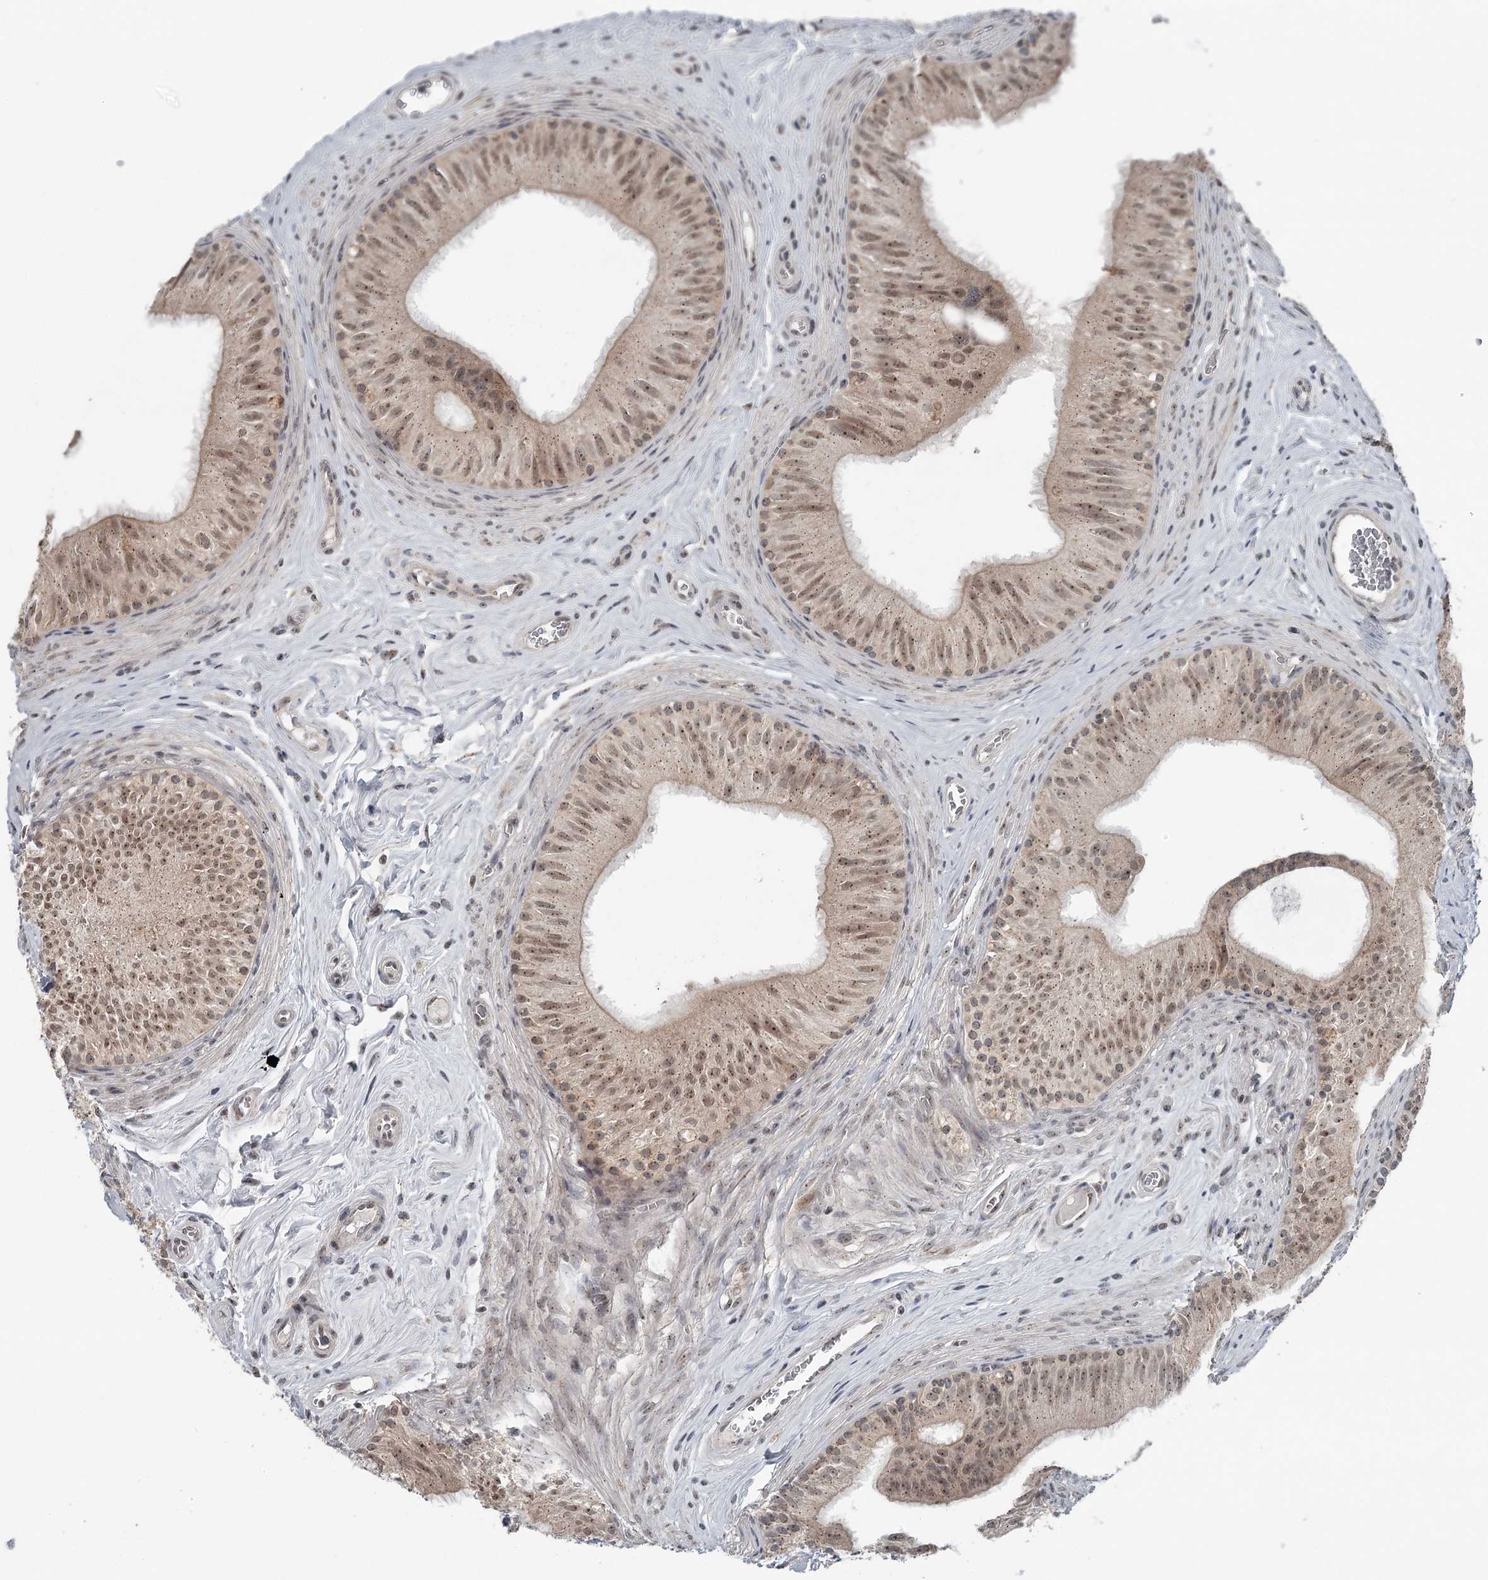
{"staining": {"intensity": "weak", "quantity": ">75%", "location": "nuclear"}, "tissue": "epididymis", "cell_type": "Glandular cells", "image_type": "normal", "snomed": [{"axis": "morphology", "description": "Normal tissue, NOS"}, {"axis": "topography", "description": "Epididymis"}], "caption": "Immunohistochemistry (IHC) image of normal epididymis: human epididymis stained using IHC demonstrates low levels of weak protein expression localized specifically in the nuclear of glandular cells, appearing as a nuclear brown color.", "gene": "EXOSC1", "patient": {"sex": "male", "age": 46}}